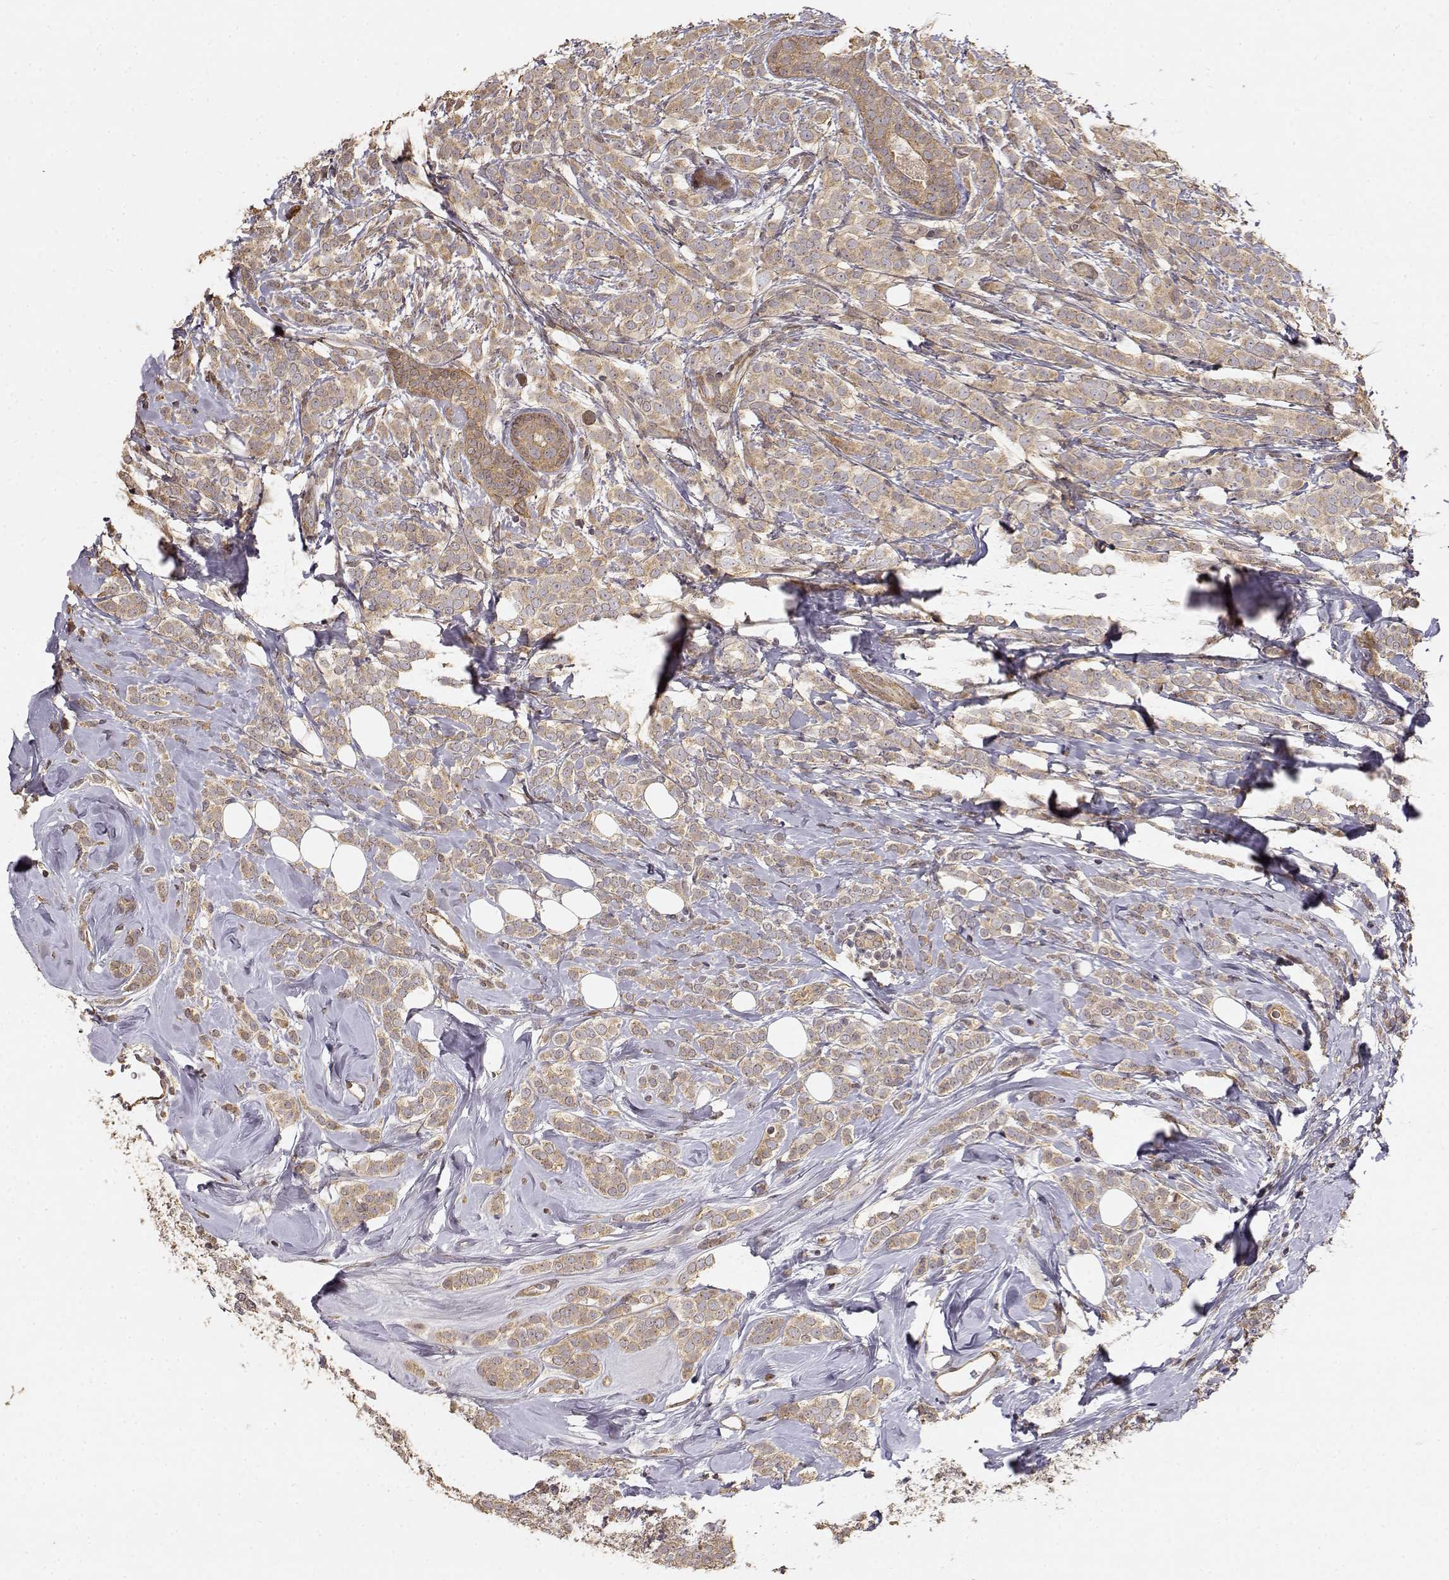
{"staining": {"intensity": "weak", "quantity": ">75%", "location": "cytoplasmic/membranous"}, "tissue": "breast cancer", "cell_type": "Tumor cells", "image_type": "cancer", "snomed": [{"axis": "morphology", "description": "Lobular carcinoma"}, {"axis": "topography", "description": "Breast"}], "caption": "IHC (DAB) staining of human lobular carcinoma (breast) displays weak cytoplasmic/membranous protein positivity in approximately >75% of tumor cells.", "gene": "PICK1", "patient": {"sex": "female", "age": 49}}